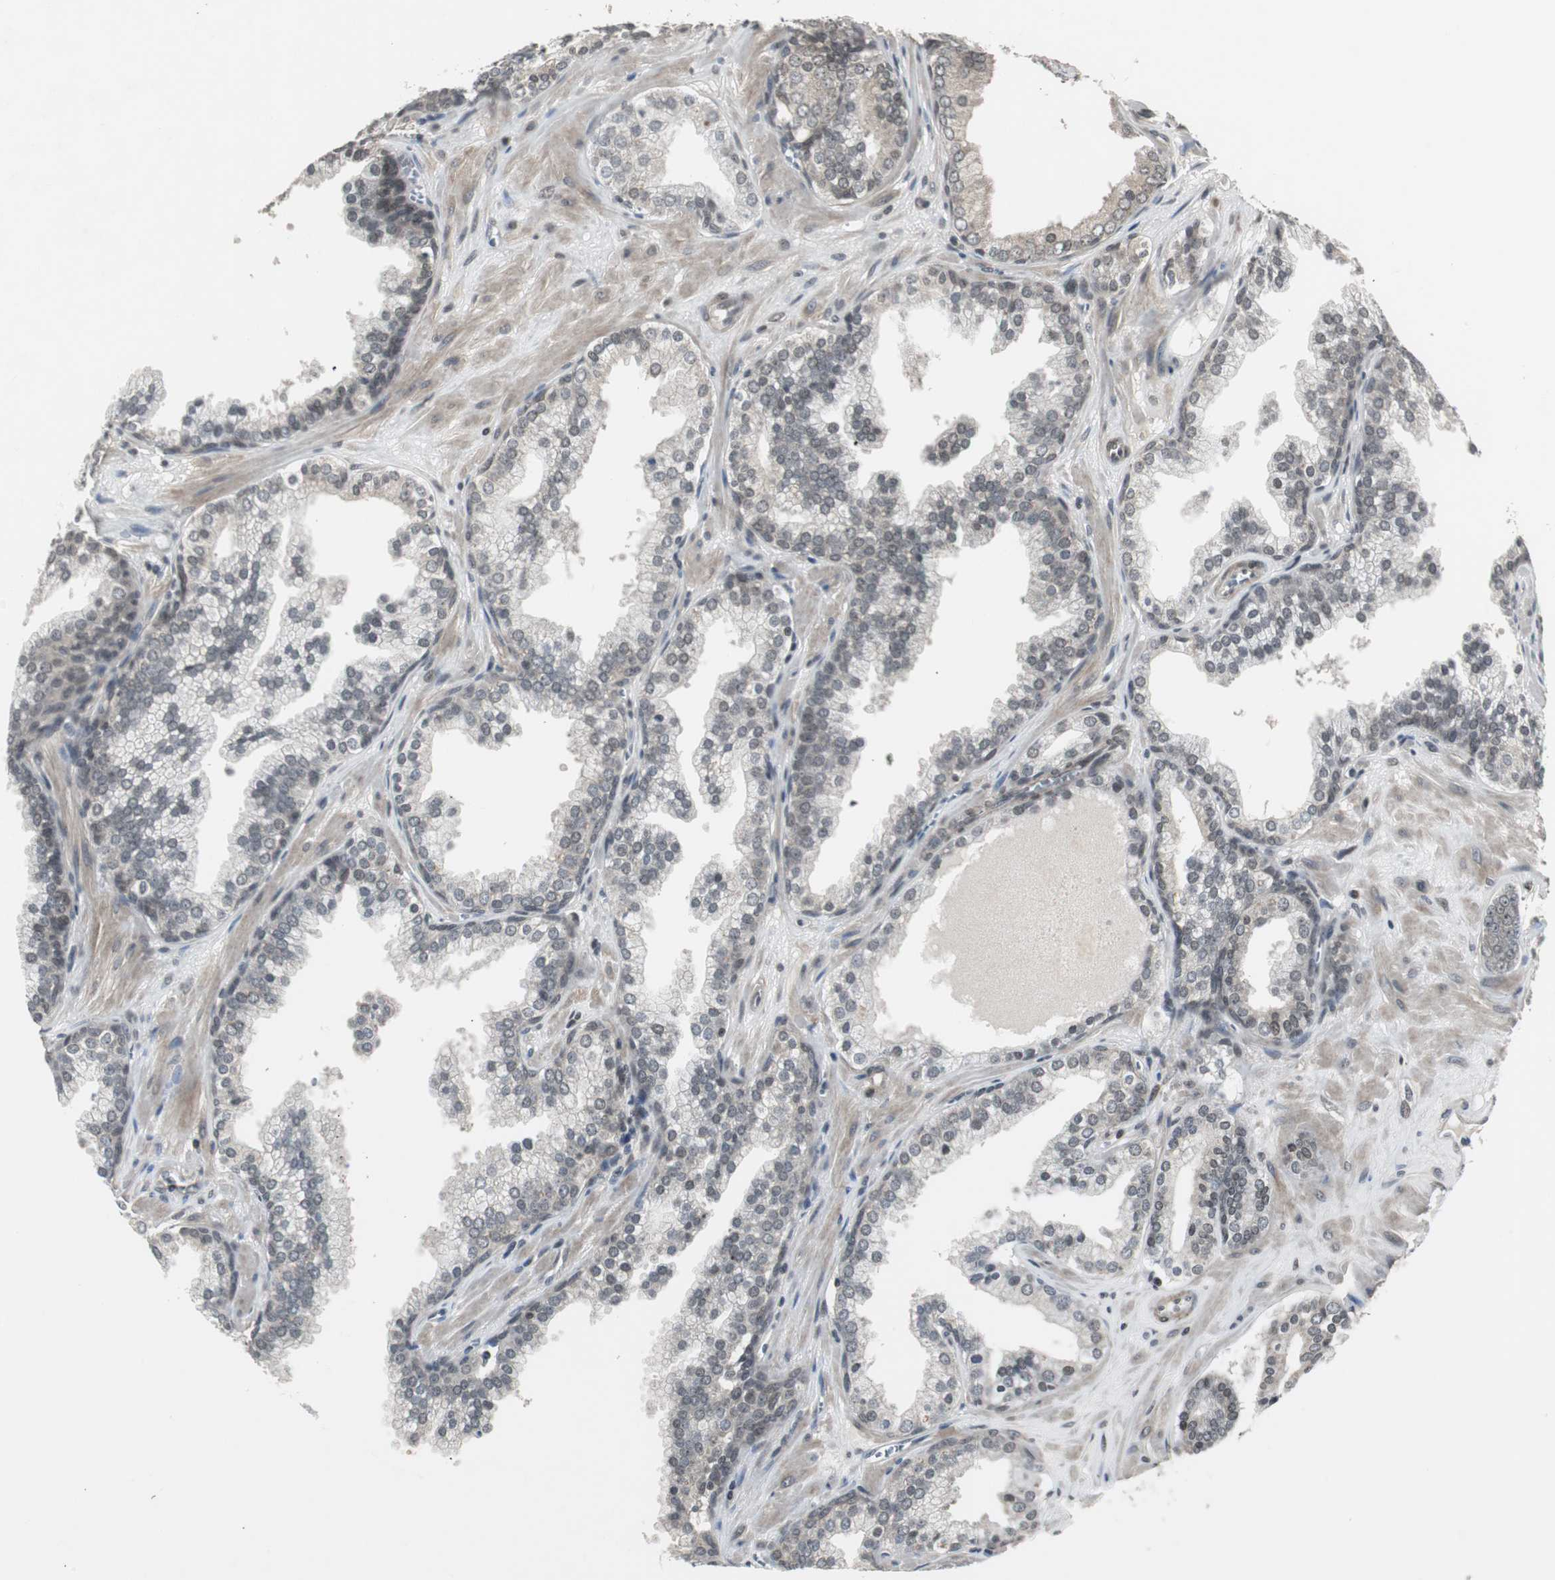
{"staining": {"intensity": "weak", "quantity": "25%-75%", "location": "nuclear"}, "tissue": "prostate cancer", "cell_type": "Tumor cells", "image_type": "cancer", "snomed": [{"axis": "morphology", "description": "Adenocarcinoma, Low grade"}, {"axis": "topography", "description": "Prostate"}], "caption": "Human low-grade adenocarcinoma (prostate) stained with a brown dye demonstrates weak nuclear positive staining in approximately 25%-75% of tumor cells.", "gene": "MPG", "patient": {"sex": "male", "age": 57}}